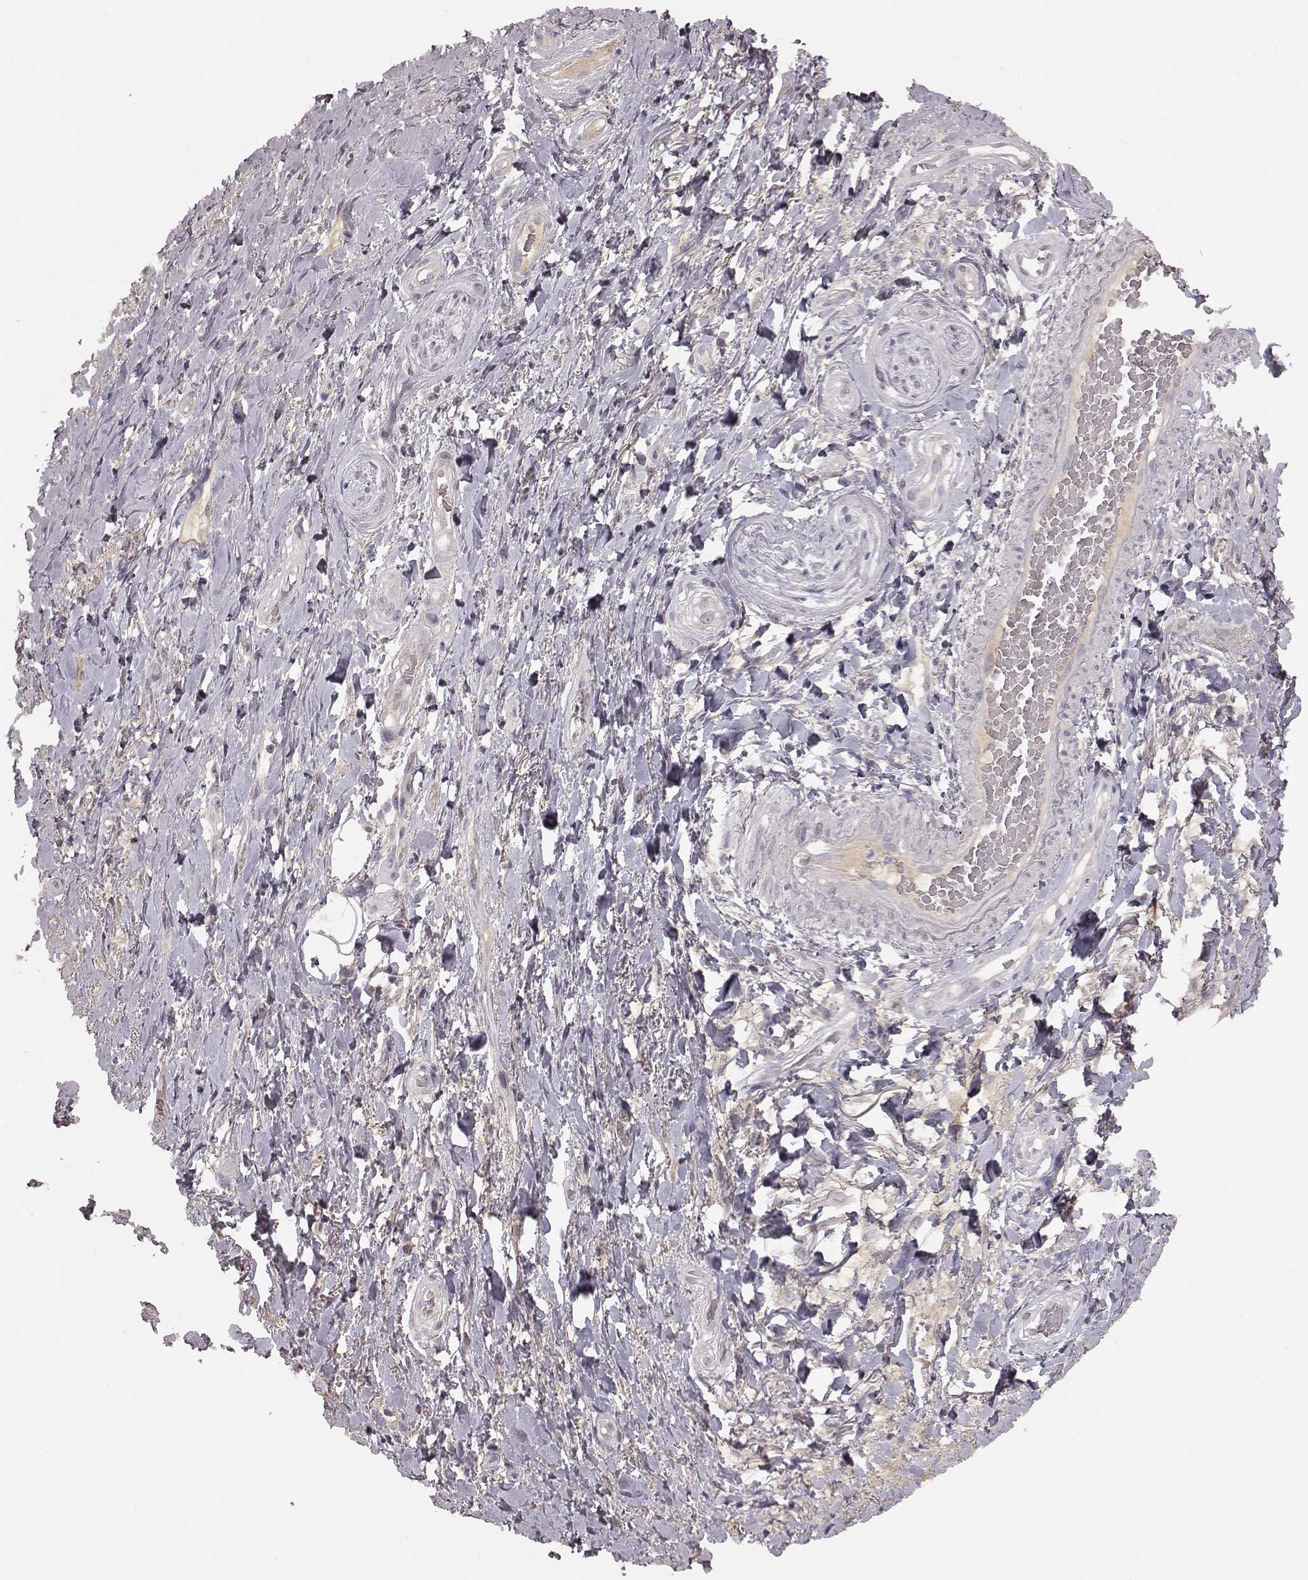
{"staining": {"intensity": "negative", "quantity": "none", "location": "none"}, "tissue": "adipose tissue", "cell_type": "Adipocytes", "image_type": "normal", "snomed": [{"axis": "morphology", "description": "Normal tissue, NOS"}, {"axis": "topography", "description": "Anal"}, {"axis": "topography", "description": "Peripheral nerve tissue"}], "caption": "Adipocytes are negative for brown protein staining in normal adipose tissue. Brightfield microscopy of IHC stained with DAB (3,3'-diaminobenzidine) (brown) and hematoxylin (blue), captured at high magnification.", "gene": "TLX3", "patient": {"sex": "male", "age": 53}}